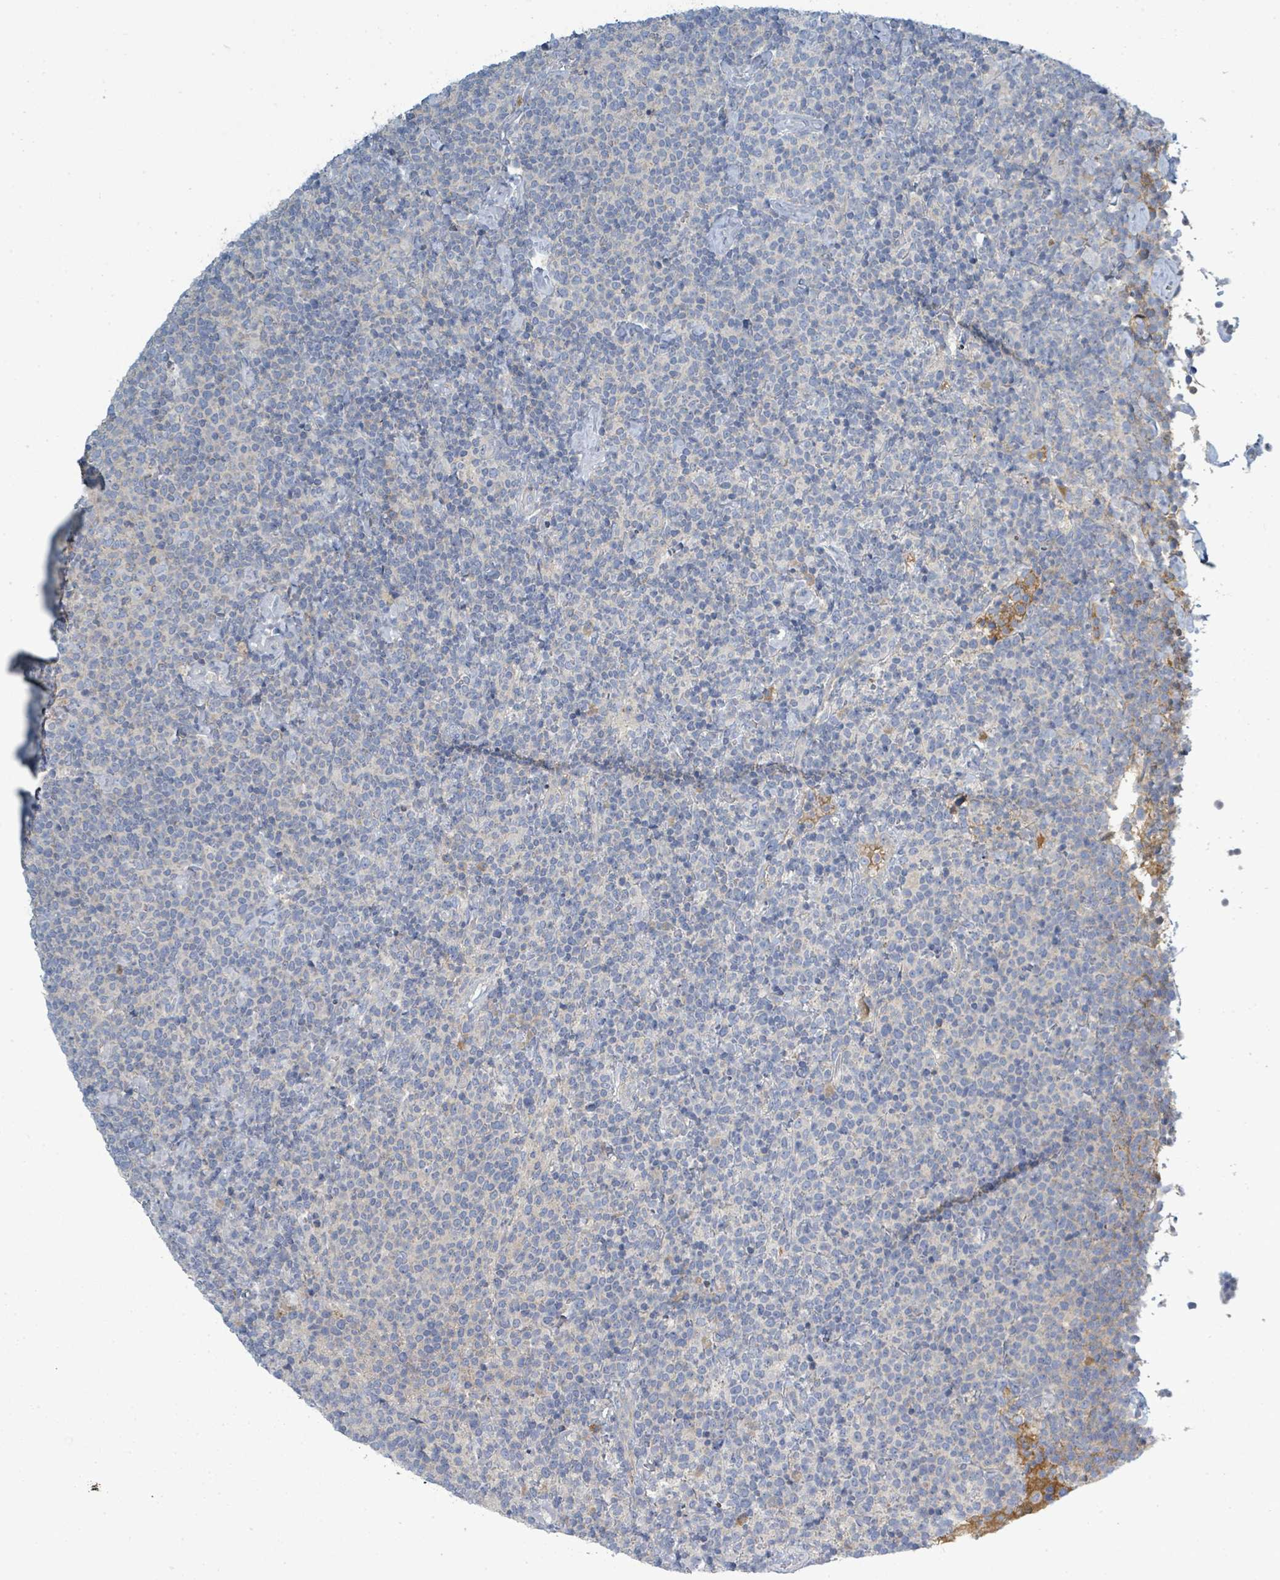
{"staining": {"intensity": "strong", "quantity": "<25%", "location": "cytoplasmic/membranous"}, "tissue": "lymphoma", "cell_type": "Tumor cells", "image_type": "cancer", "snomed": [{"axis": "morphology", "description": "Malignant lymphoma, non-Hodgkin's type, High grade"}, {"axis": "topography", "description": "Lymph node"}], "caption": "Immunohistochemical staining of human high-grade malignant lymphoma, non-Hodgkin's type exhibits medium levels of strong cytoplasmic/membranous expression in about <25% of tumor cells.", "gene": "SLC25A23", "patient": {"sex": "male", "age": 61}}